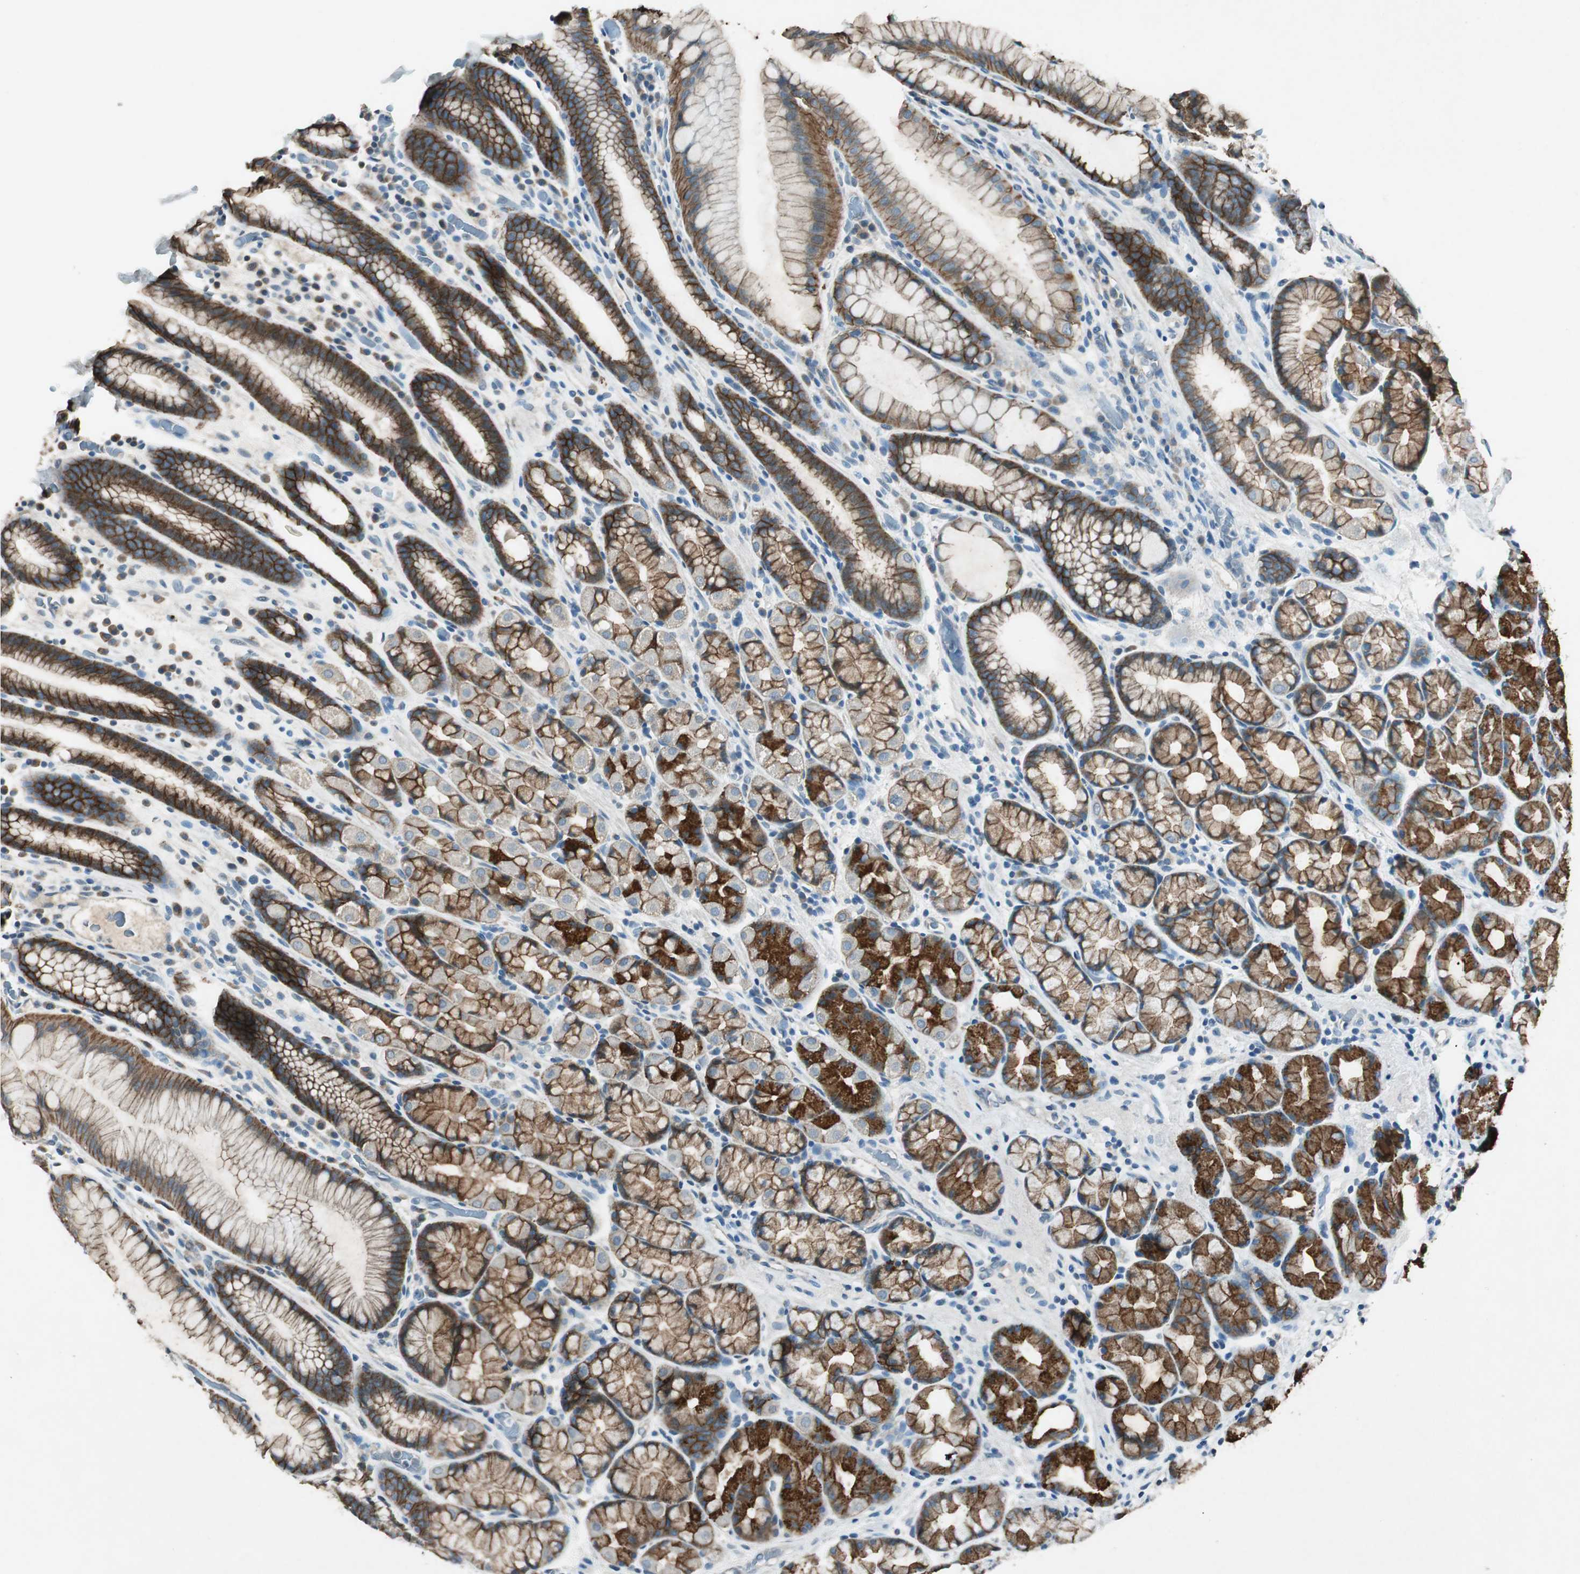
{"staining": {"intensity": "strong", "quantity": "25%-75%", "location": "cytoplasmic/membranous"}, "tissue": "stomach", "cell_type": "Glandular cells", "image_type": "normal", "snomed": [{"axis": "morphology", "description": "Normal tissue, NOS"}, {"axis": "topography", "description": "Stomach, upper"}], "caption": "Brown immunohistochemical staining in normal stomach demonstrates strong cytoplasmic/membranous positivity in approximately 25%-75% of glandular cells.", "gene": "NKAIN1", "patient": {"sex": "male", "age": 68}}